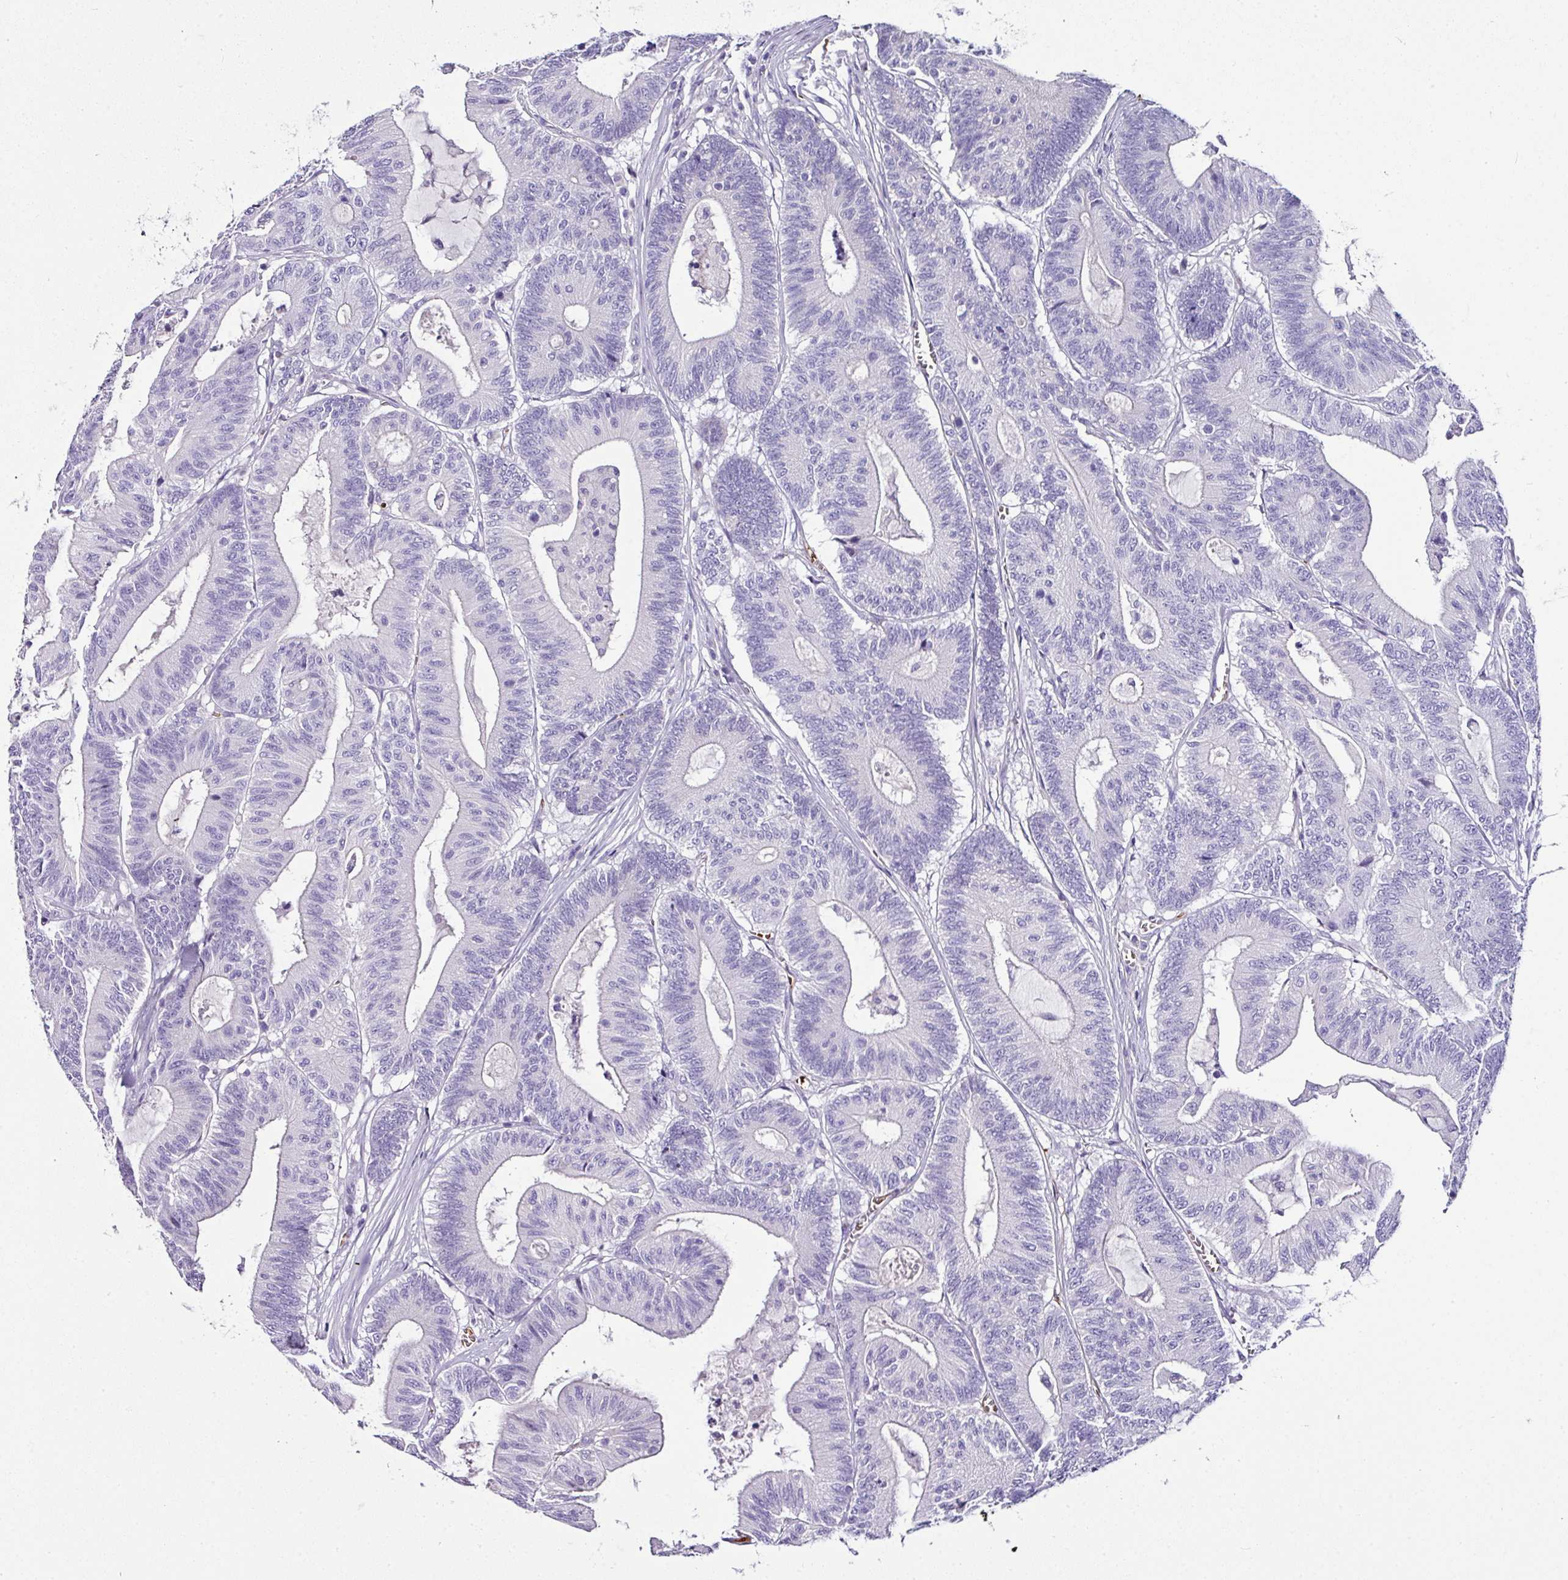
{"staining": {"intensity": "negative", "quantity": "none", "location": "none"}, "tissue": "colorectal cancer", "cell_type": "Tumor cells", "image_type": "cancer", "snomed": [{"axis": "morphology", "description": "Adenocarcinoma, NOS"}, {"axis": "topography", "description": "Colon"}], "caption": "IHC of human colorectal adenocarcinoma reveals no positivity in tumor cells.", "gene": "NAPSA", "patient": {"sex": "female", "age": 84}}